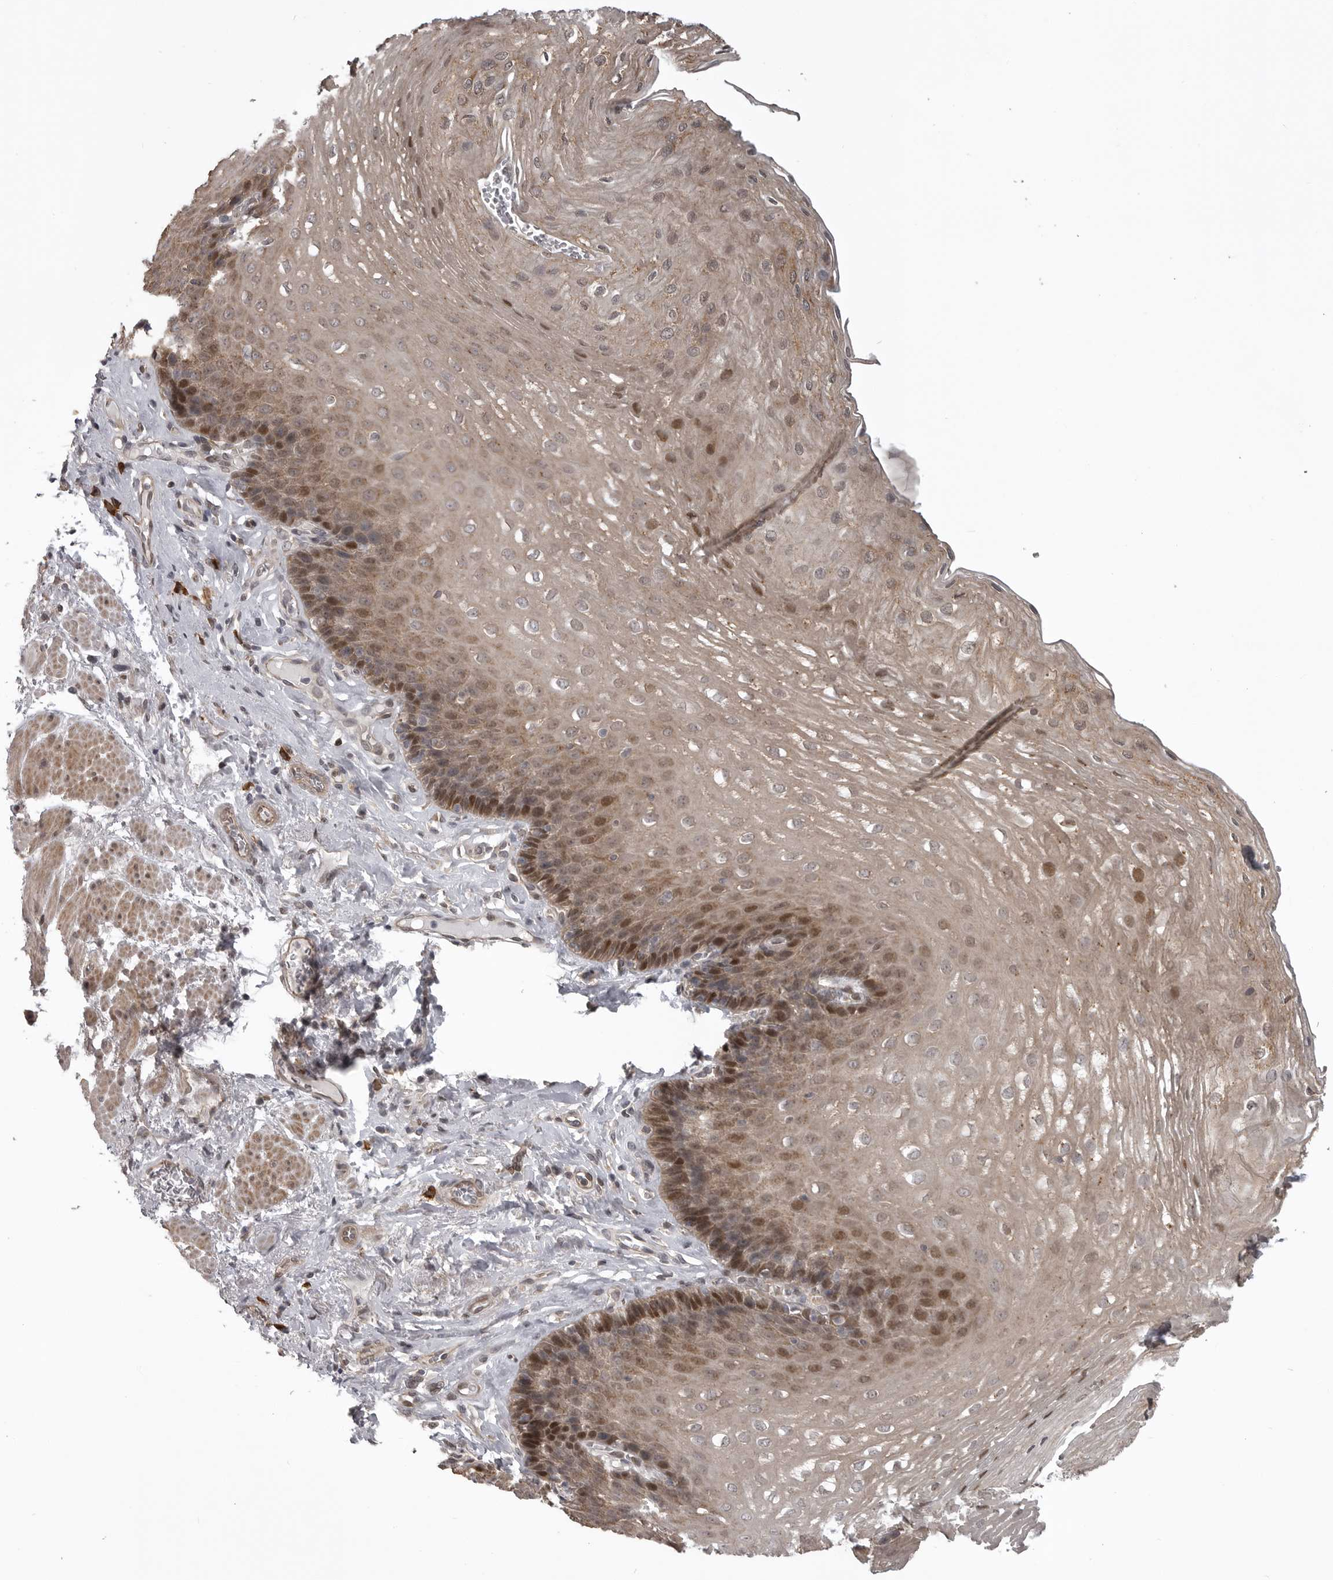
{"staining": {"intensity": "moderate", "quantity": ">75%", "location": "cytoplasmic/membranous,nuclear"}, "tissue": "esophagus", "cell_type": "Squamous epithelial cells", "image_type": "normal", "snomed": [{"axis": "morphology", "description": "Normal tissue, NOS"}, {"axis": "topography", "description": "Esophagus"}], "caption": "Esophagus stained with DAB immunohistochemistry shows medium levels of moderate cytoplasmic/membranous,nuclear staining in approximately >75% of squamous epithelial cells. Using DAB (brown) and hematoxylin (blue) stains, captured at high magnification using brightfield microscopy.", "gene": "SNX16", "patient": {"sex": "female", "age": 66}}